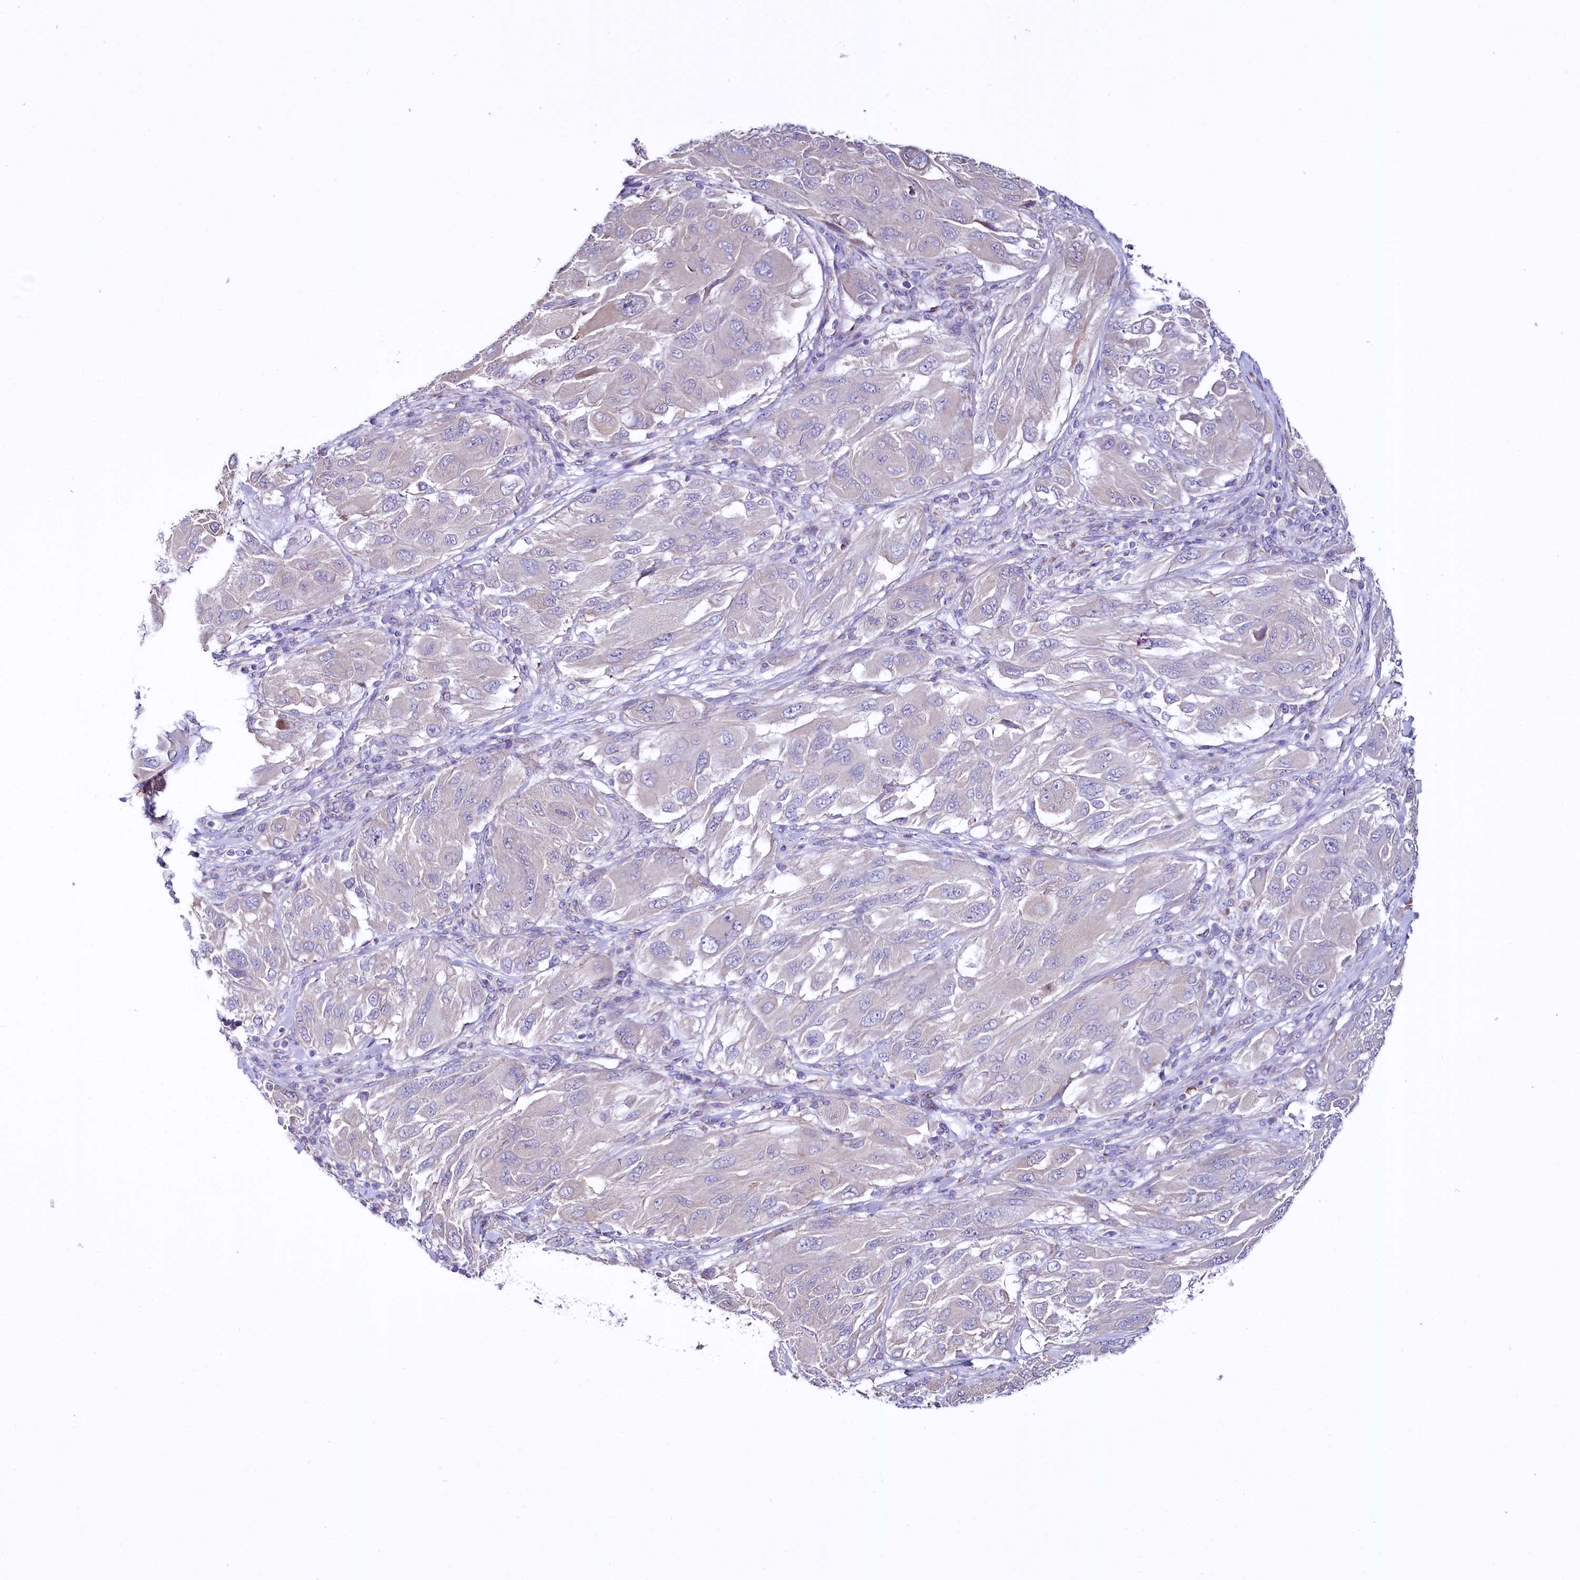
{"staining": {"intensity": "negative", "quantity": "none", "location": "none"}, "tissue": "melanoma", "cell_type": "Tumor cells", "image_type": "cancer", "snomed": [{"axis": "morphology", "description": "Malignant melanoma, NOS"}, {"axis": "topography", "description": "Skin"}], "caption": "A histopathology image of malignant melanoma stained for a protein reveals no brown staining in tumor cells.", "gene": "CEP295", "patient": {"sex": "female", "age": 91}}